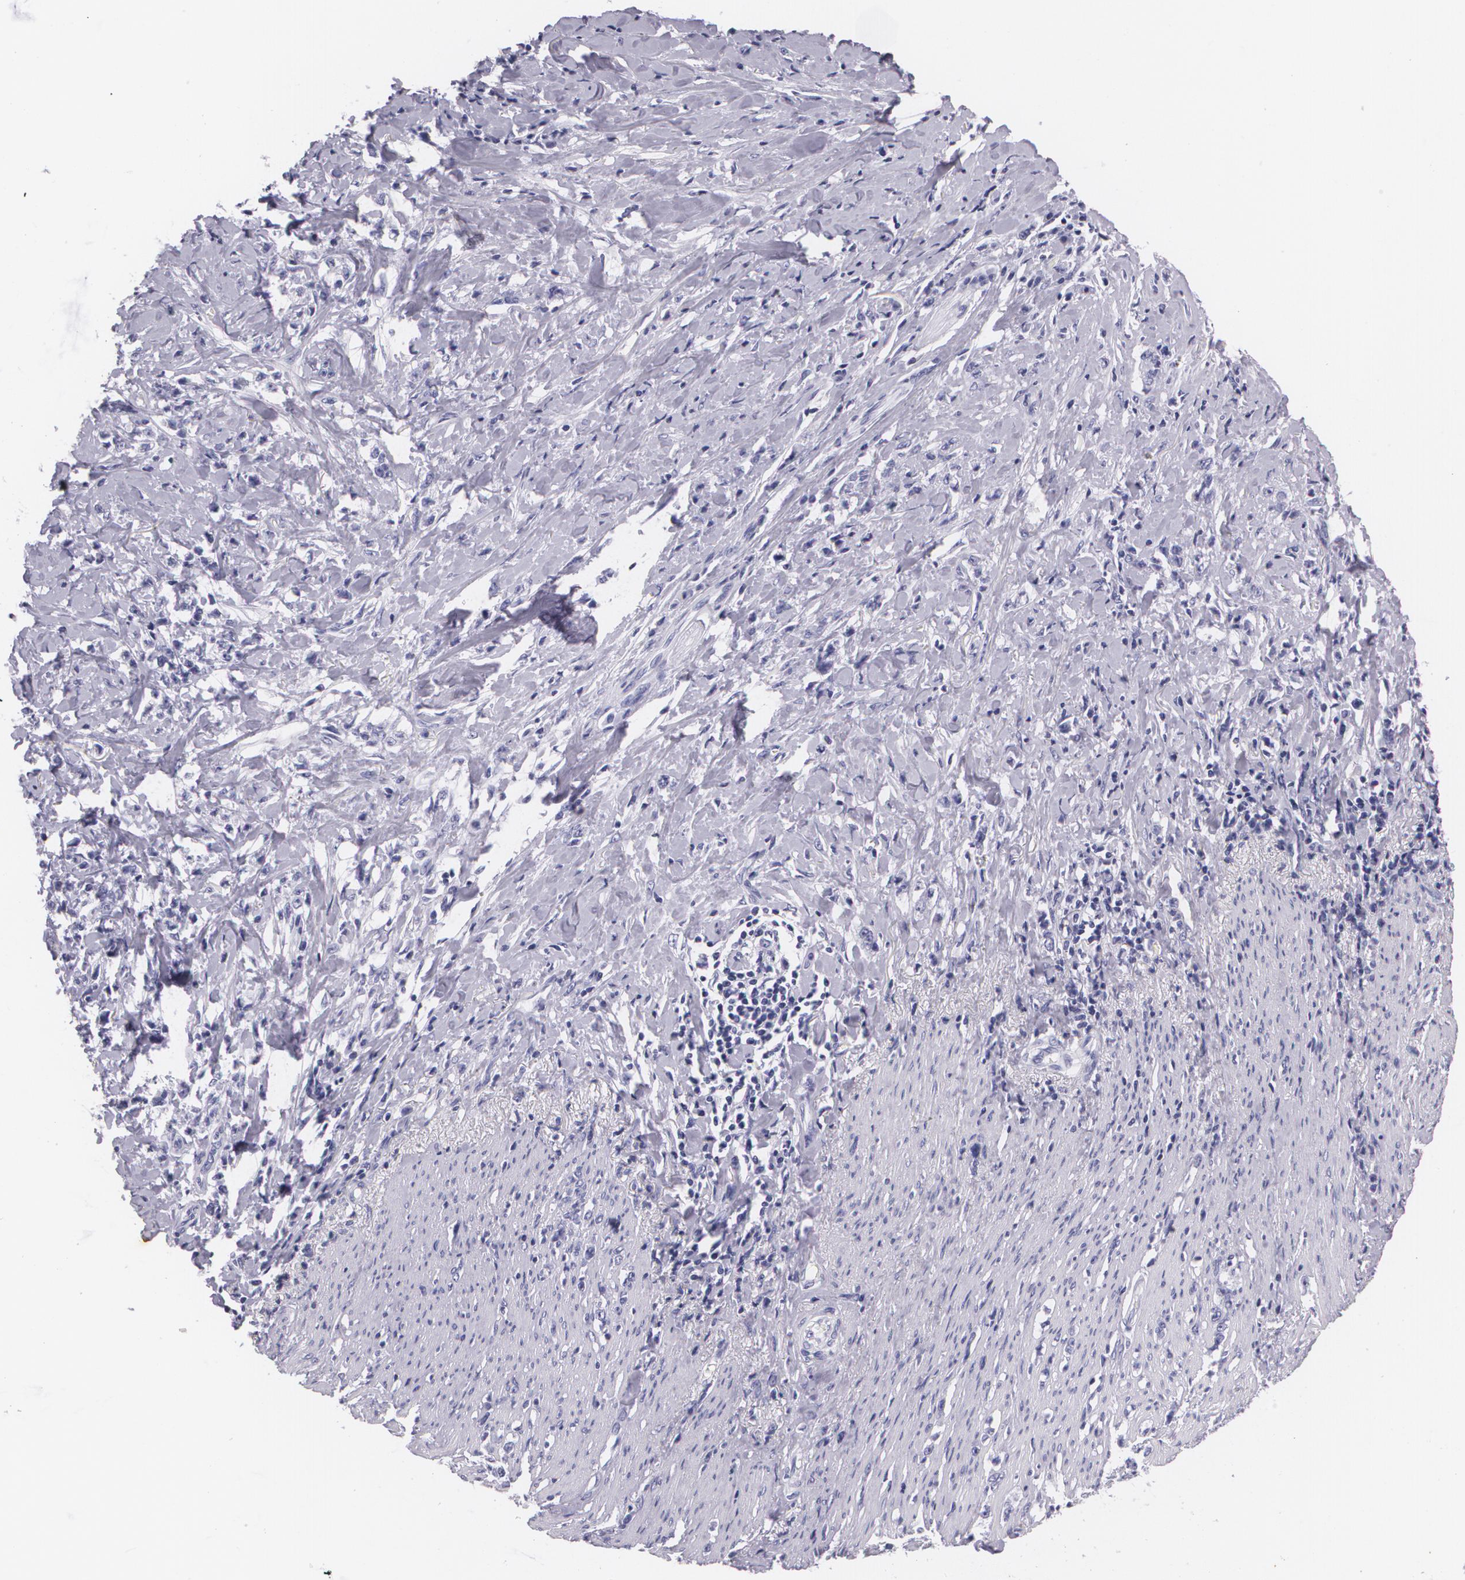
{"staining": {"intensity": "negative", "quantity": "none", "location": "none"}, "tissue": "stomach cancer", "cell_type": "Tumor cells", "image_type": "cancer", "snomed": [{"axis": "morphology", "description": "Adenocarcinoma, NOS"}, {"axis": "topography", "description": "Stomach, lower"}], "caption": "A photomicrograph of adenocarcinoma (stomach) stained for a protein exhibits no brown staining in tumor cells.", "gene": "DLG4", "patient": {"sex": "male", "age": 88}}